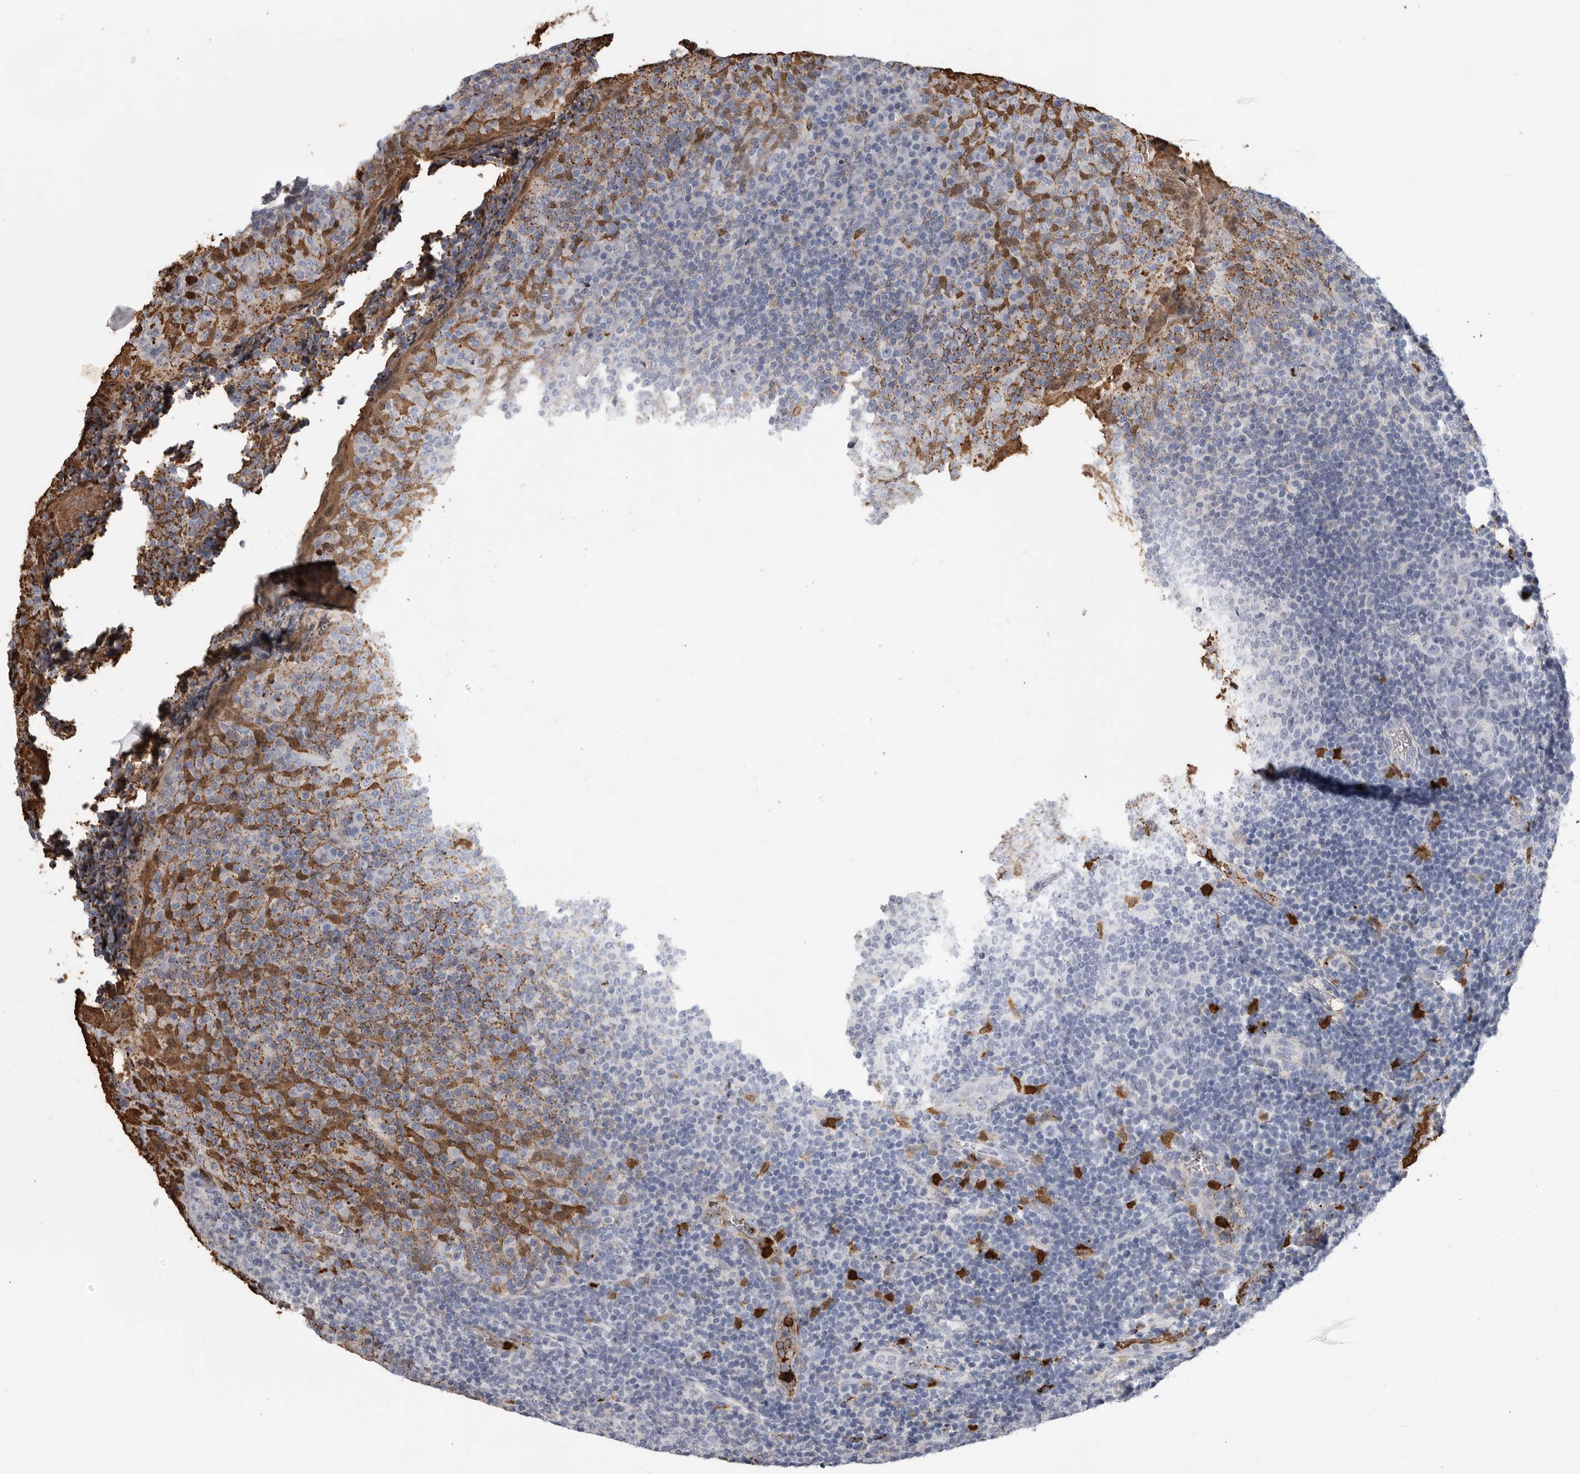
{"staining": {"intensity": "negative", "quantity": "none", "location": "none"}, "tissue": "tonsil", "cell_type": "Germinal center cells", "image_type": "normal", "snomed": [{"axis": "morphology", "description": "Normal tissue, NOS"}, {"axis": "topography", "description": "Tonsil"}], "caption": "DAB (3,3'-diaminobenzidine) immunohistochemical staining of benign human tonsil demonstrates no significant positivity in germinal center cells.", "gene": "CYB561D1", "patient": {"sex": "female", "age": 19}}